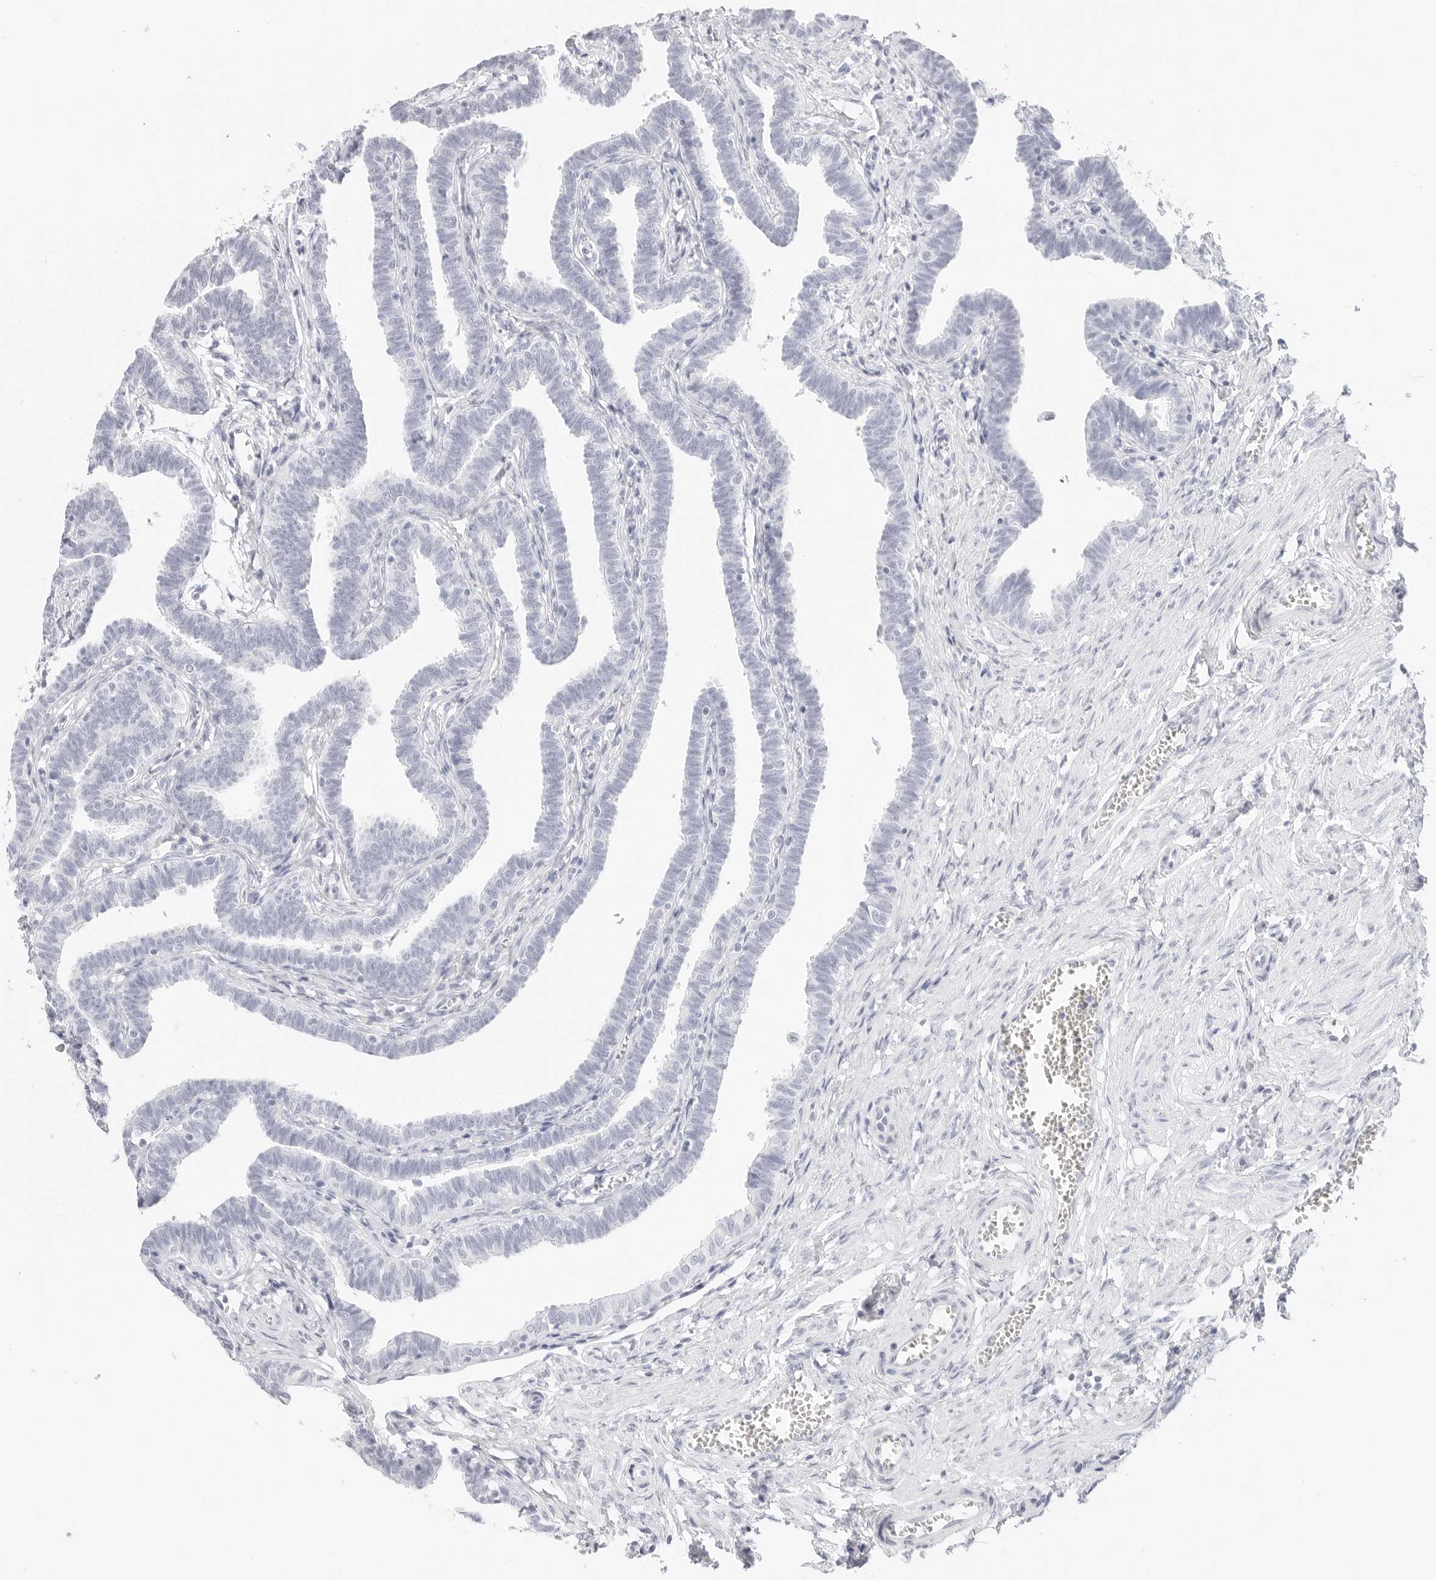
{"staining": {"intensity": "negative", "quantity": "none", "location": "none"}, "tissue": "fallopian tube", "cell_type": "Glandular cells", "image_type": "normal", "snomed": [{"axis": "morphology", "description": "Normal tissue, NOS"}, {"axis": "topography", "description": "Fallopian tube"}, {"axis": "topography", "description": "Ovary"}], "caption": "This histopathology image is of unremarkable fallopian tube stained with IHC to label a protein in brown with the nuclei are counter-stained blue. There is no positivity in glandular cells.", "gene": "TFF2", "patient": {"sex": "female", "age": 23}}